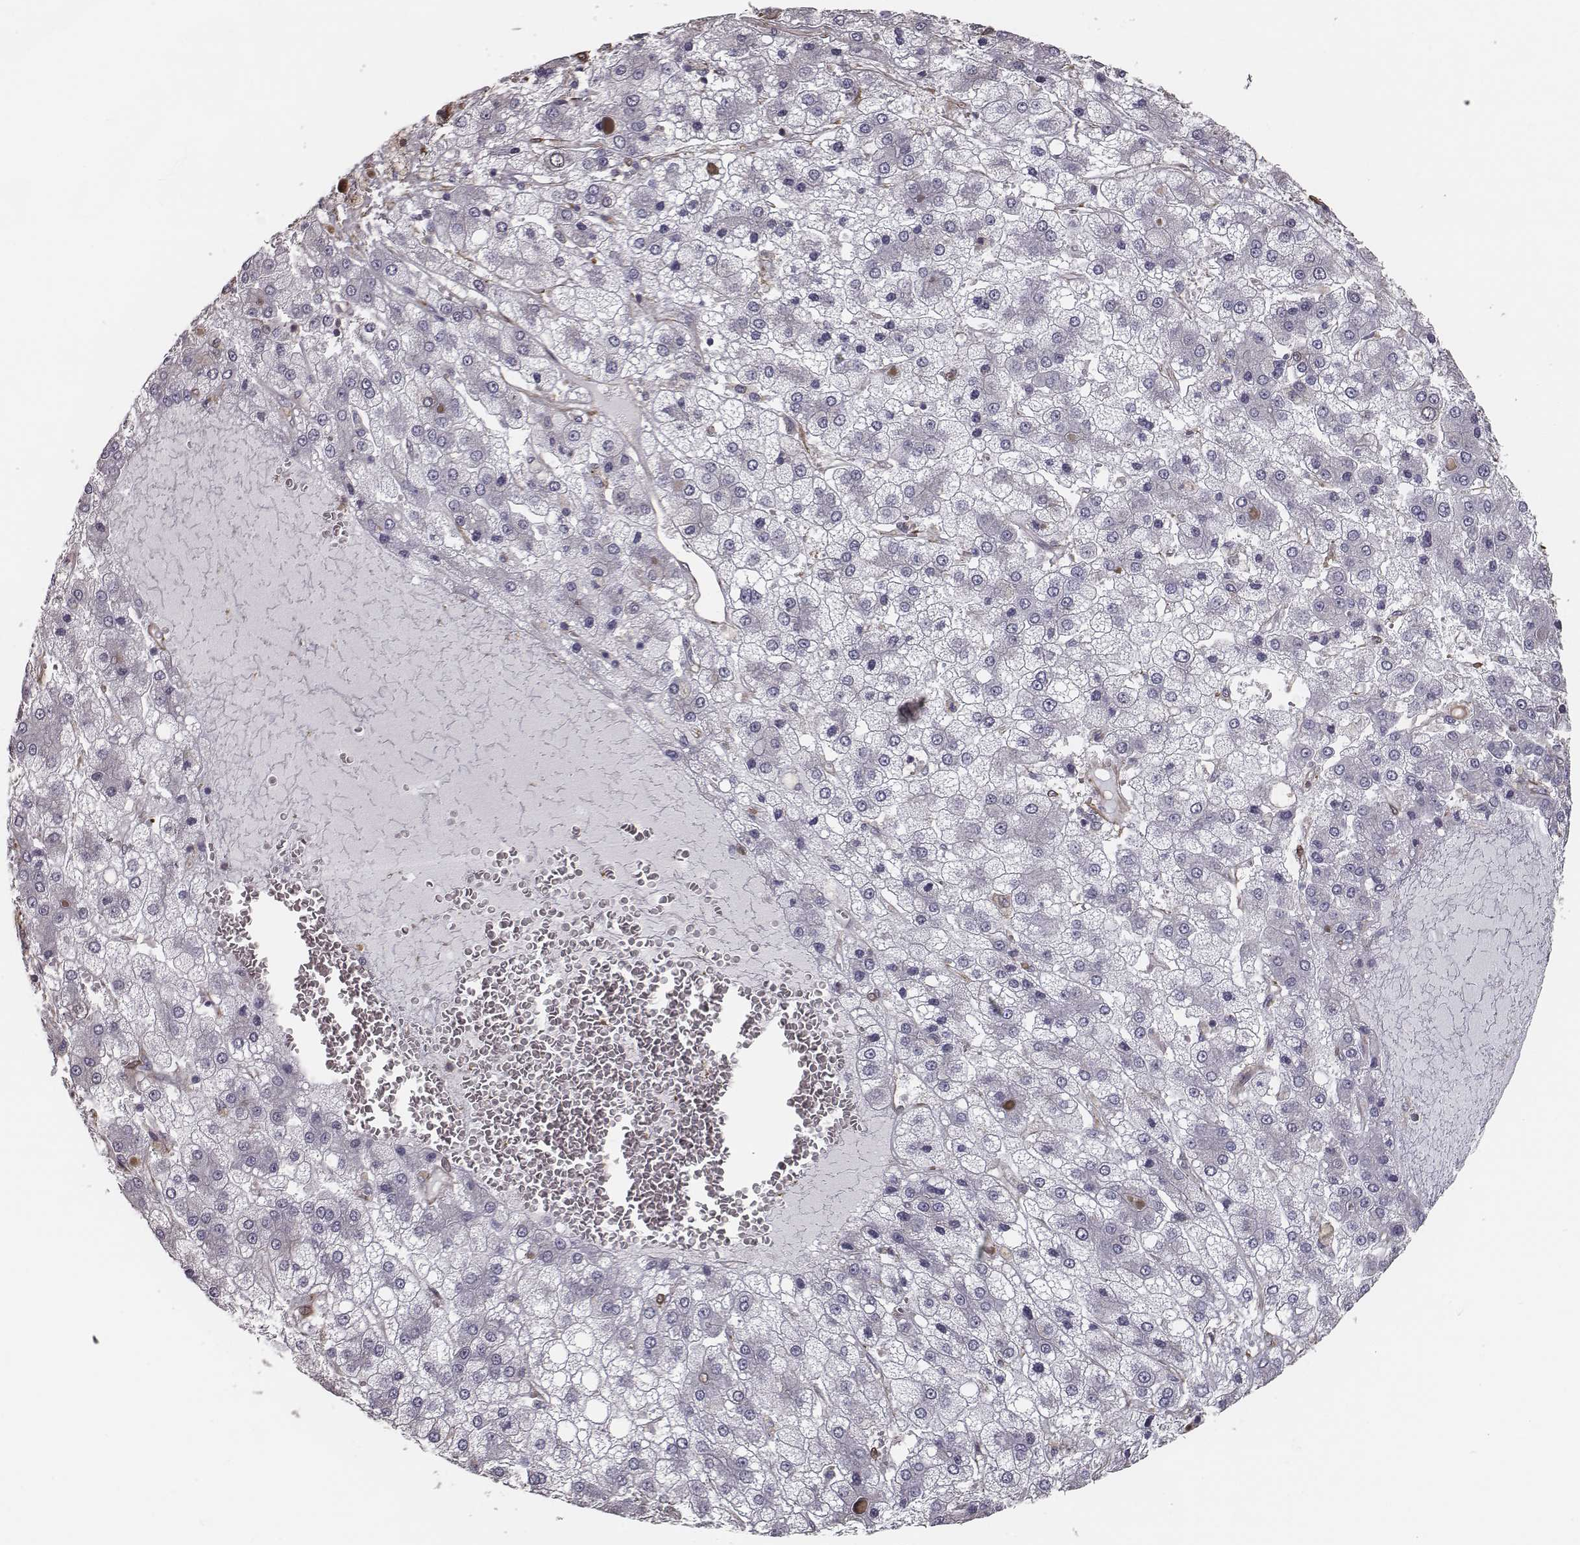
{"staining": {"intensity": "negative", "quantity": "none", "location": "none"}, "tissue": "liver cancer", "cell_type": "Tumor cells", "image_type": "cancer", "snomed": [{"axis": "morphology", "description": "Carcinoma, Hepatocellular, NOS"}, {"axis": "topography", "description": "Liver"}], "caption": "High magnification brightfield microscopy of liver cancer stained with DAB (3,3'-diaminobenzidine) (brown) and counterstained with hematoxylin (blue): tumor cells show no significant staining.", "gene": "ISYNA1", "patient": {"sex": "male", "age": 73}}